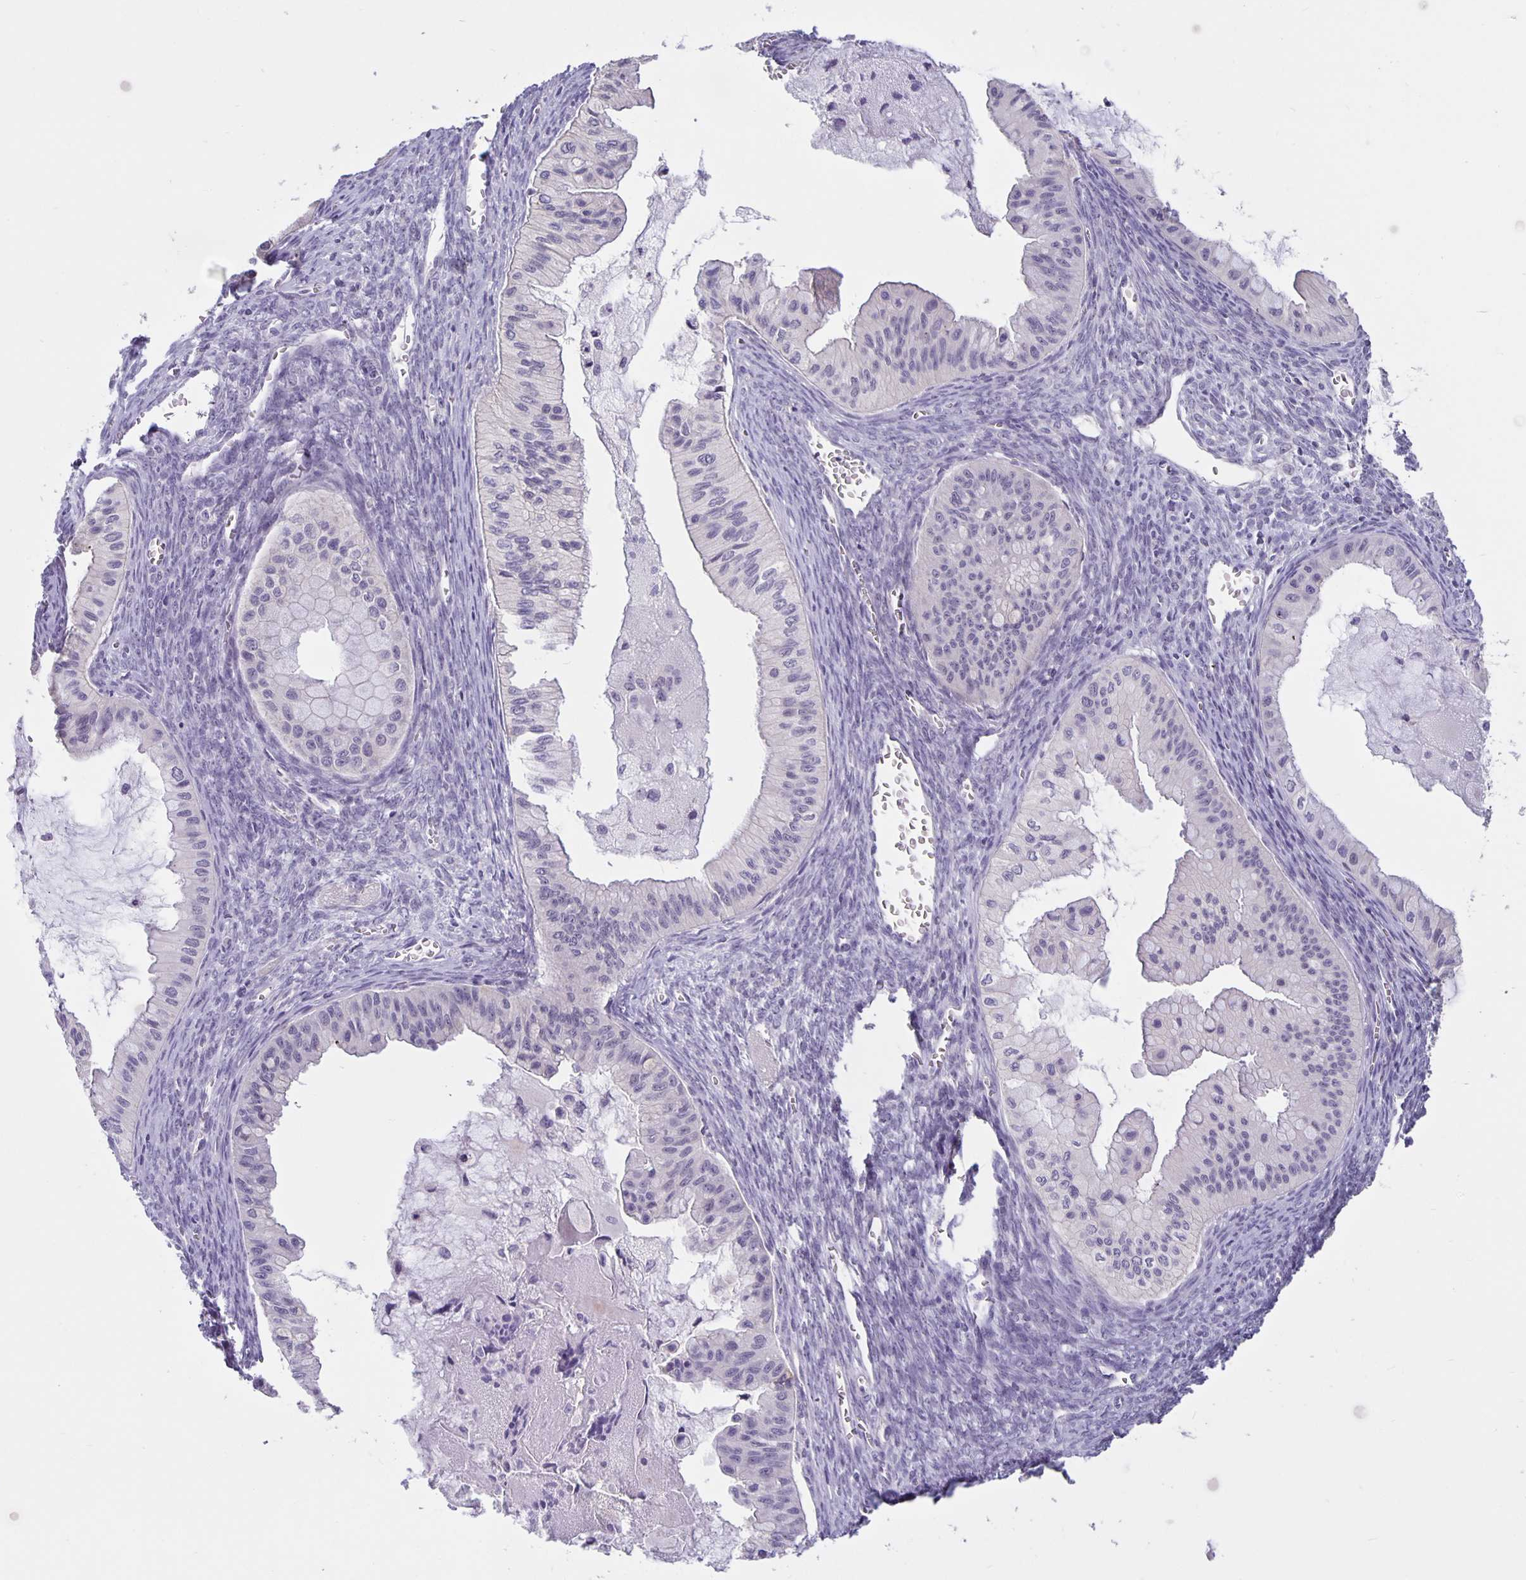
{"staining": {"intensity": "negative", "quantity": "none", "location": "none"}, "tissue": "ovarian cancer", "cell_type": "Tumor cells", "image_type": "cancer", "snomed": [{"axis": "morphology", "description": "Cystadenocarcinoma, mucinous, NOS"}, {"axis": "topography", "description": "Ovary"}], "caption": "Ovarian cancer stained for a protein using IHC reveals no staining tumor cells.", "gene": "ARVCF", "patient": {"sex": "female", "age": 72}}